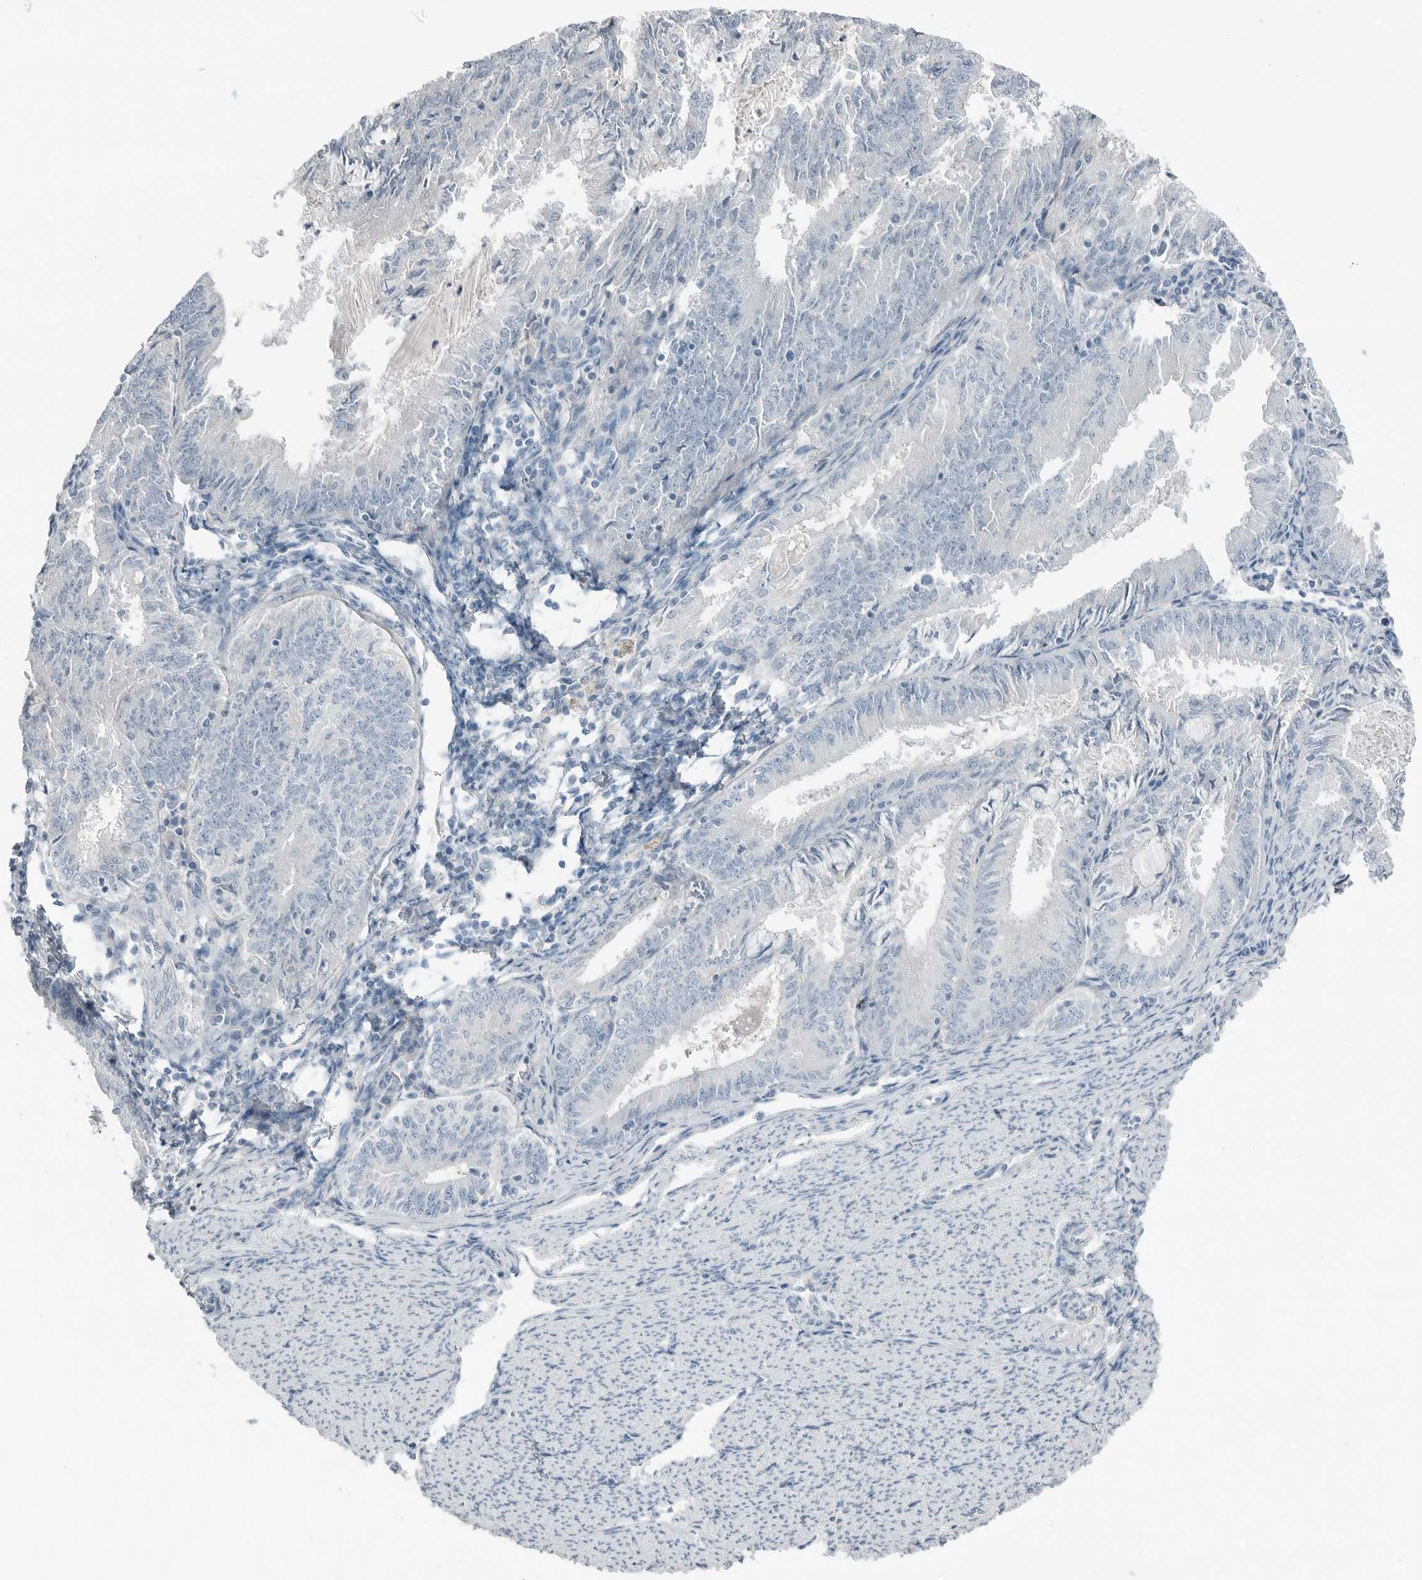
{"staining": {"intensity": "negative", "quantity": "none", "location": "none"}, "tissue": "endometrial cancer", "cell_type": "Tumor cells", "image_type": "cancer", "snomed": [{"axis": "morphology", "description": "Adenocarcinoma, NOS"}, {"axis": "topography", "description": "Endometrium"}], "caption": "Human endometrial cancer (adenocarcinoma) stained for a protein using immunohistochemistry (IHC) demonstrates no expression in tumor cells.", "gene": "SERPINB7", "patient": {"sex": "female", "age": 57}}